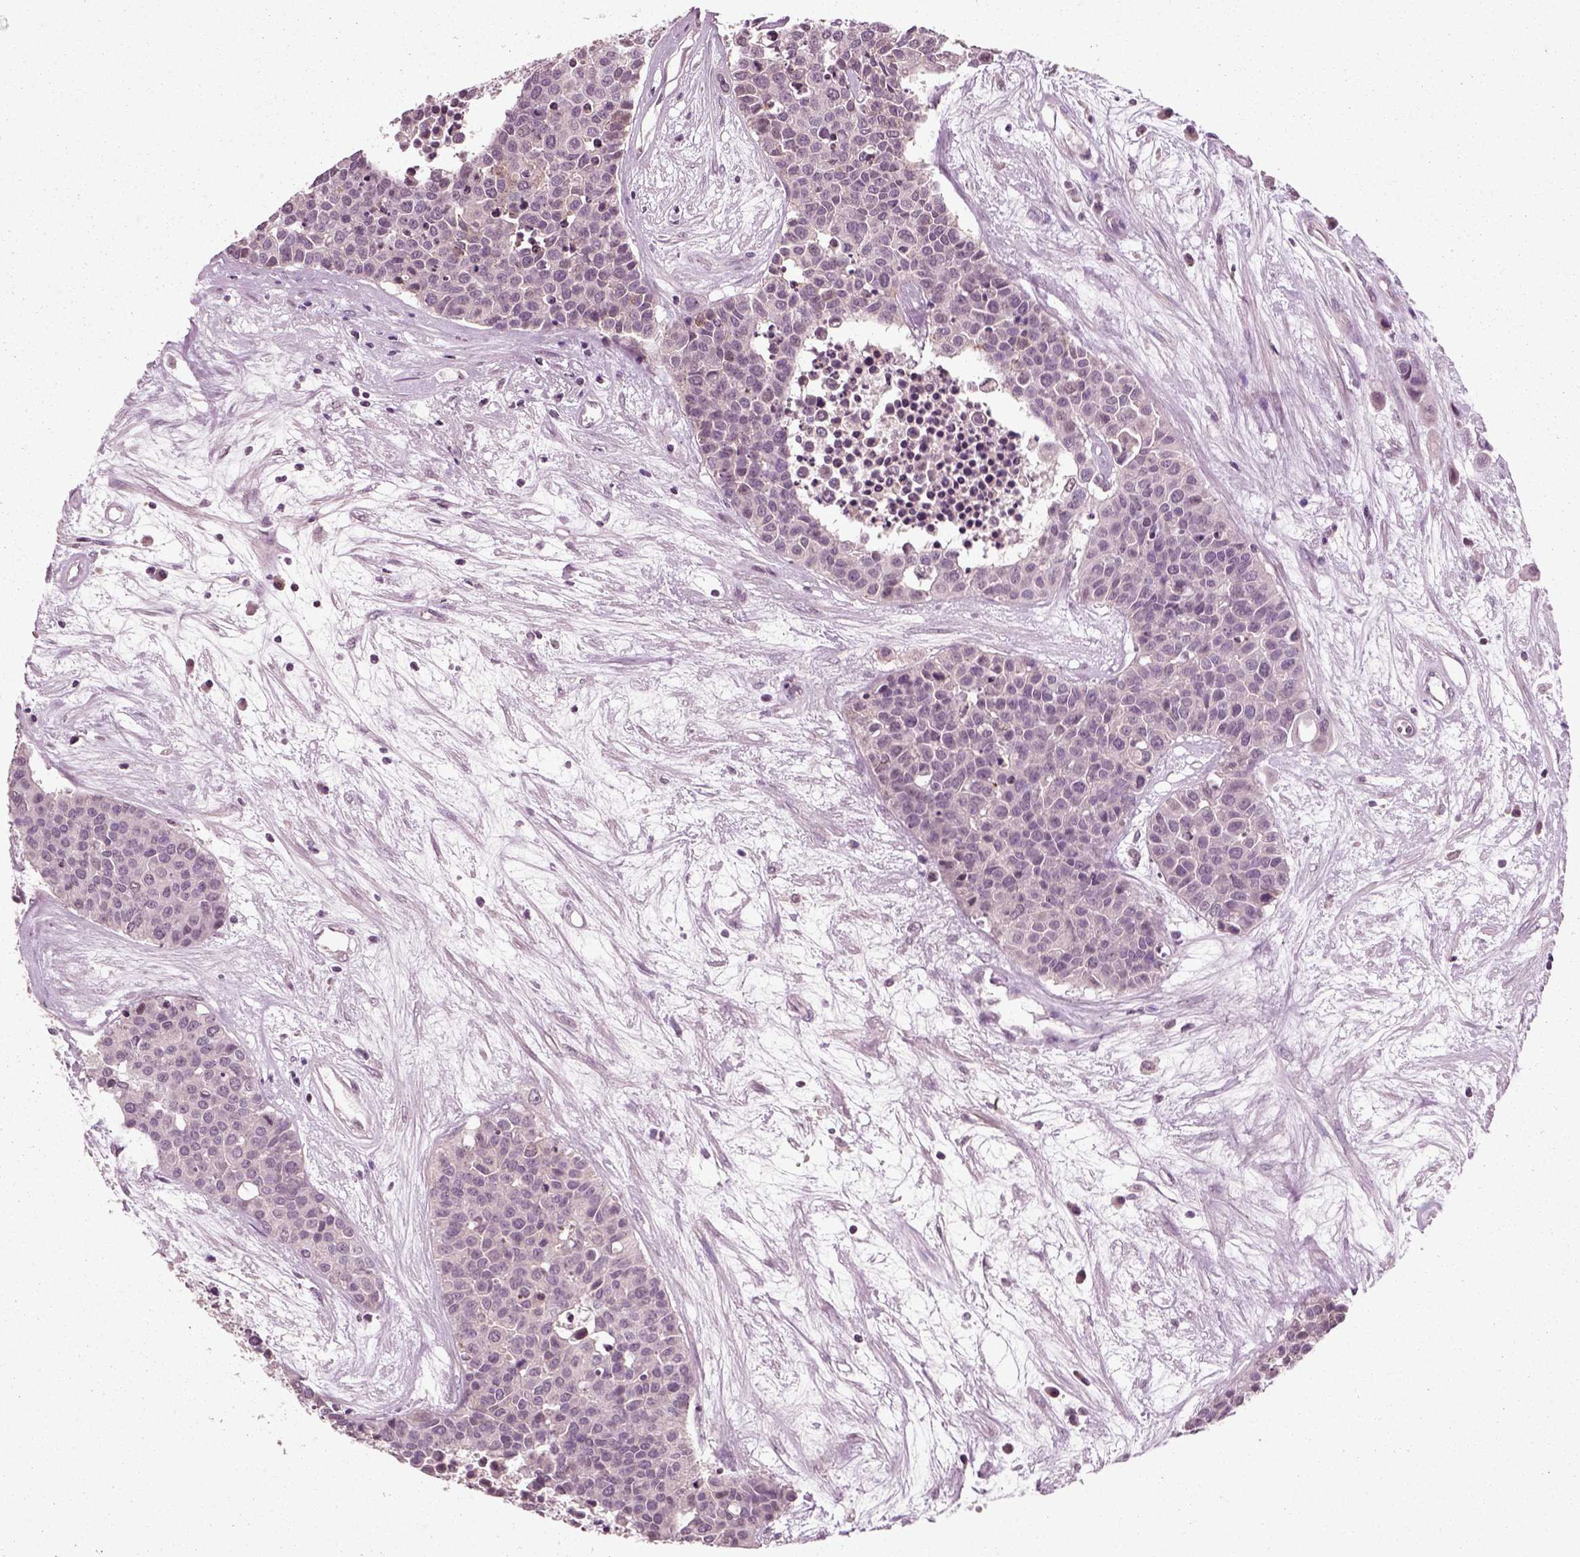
{"staining": {"intensity": "negative", "quantity": "none", "location": "none"}, "tissue": "carcinoid", "cell_type": "Tumor cells", "image_type": "cancer", "snomed": [{"axis": "morphology", "description": "Carcinoid, malignant, NOS"}, {"axis": "topography", "description": "Colon"}], "caption": "This is a histopathology image of IHC staining of carcinoid, which shows no expression in tumor cells.", "gene": "CHGB", "patient": {"sex": "male", "age": 81}}